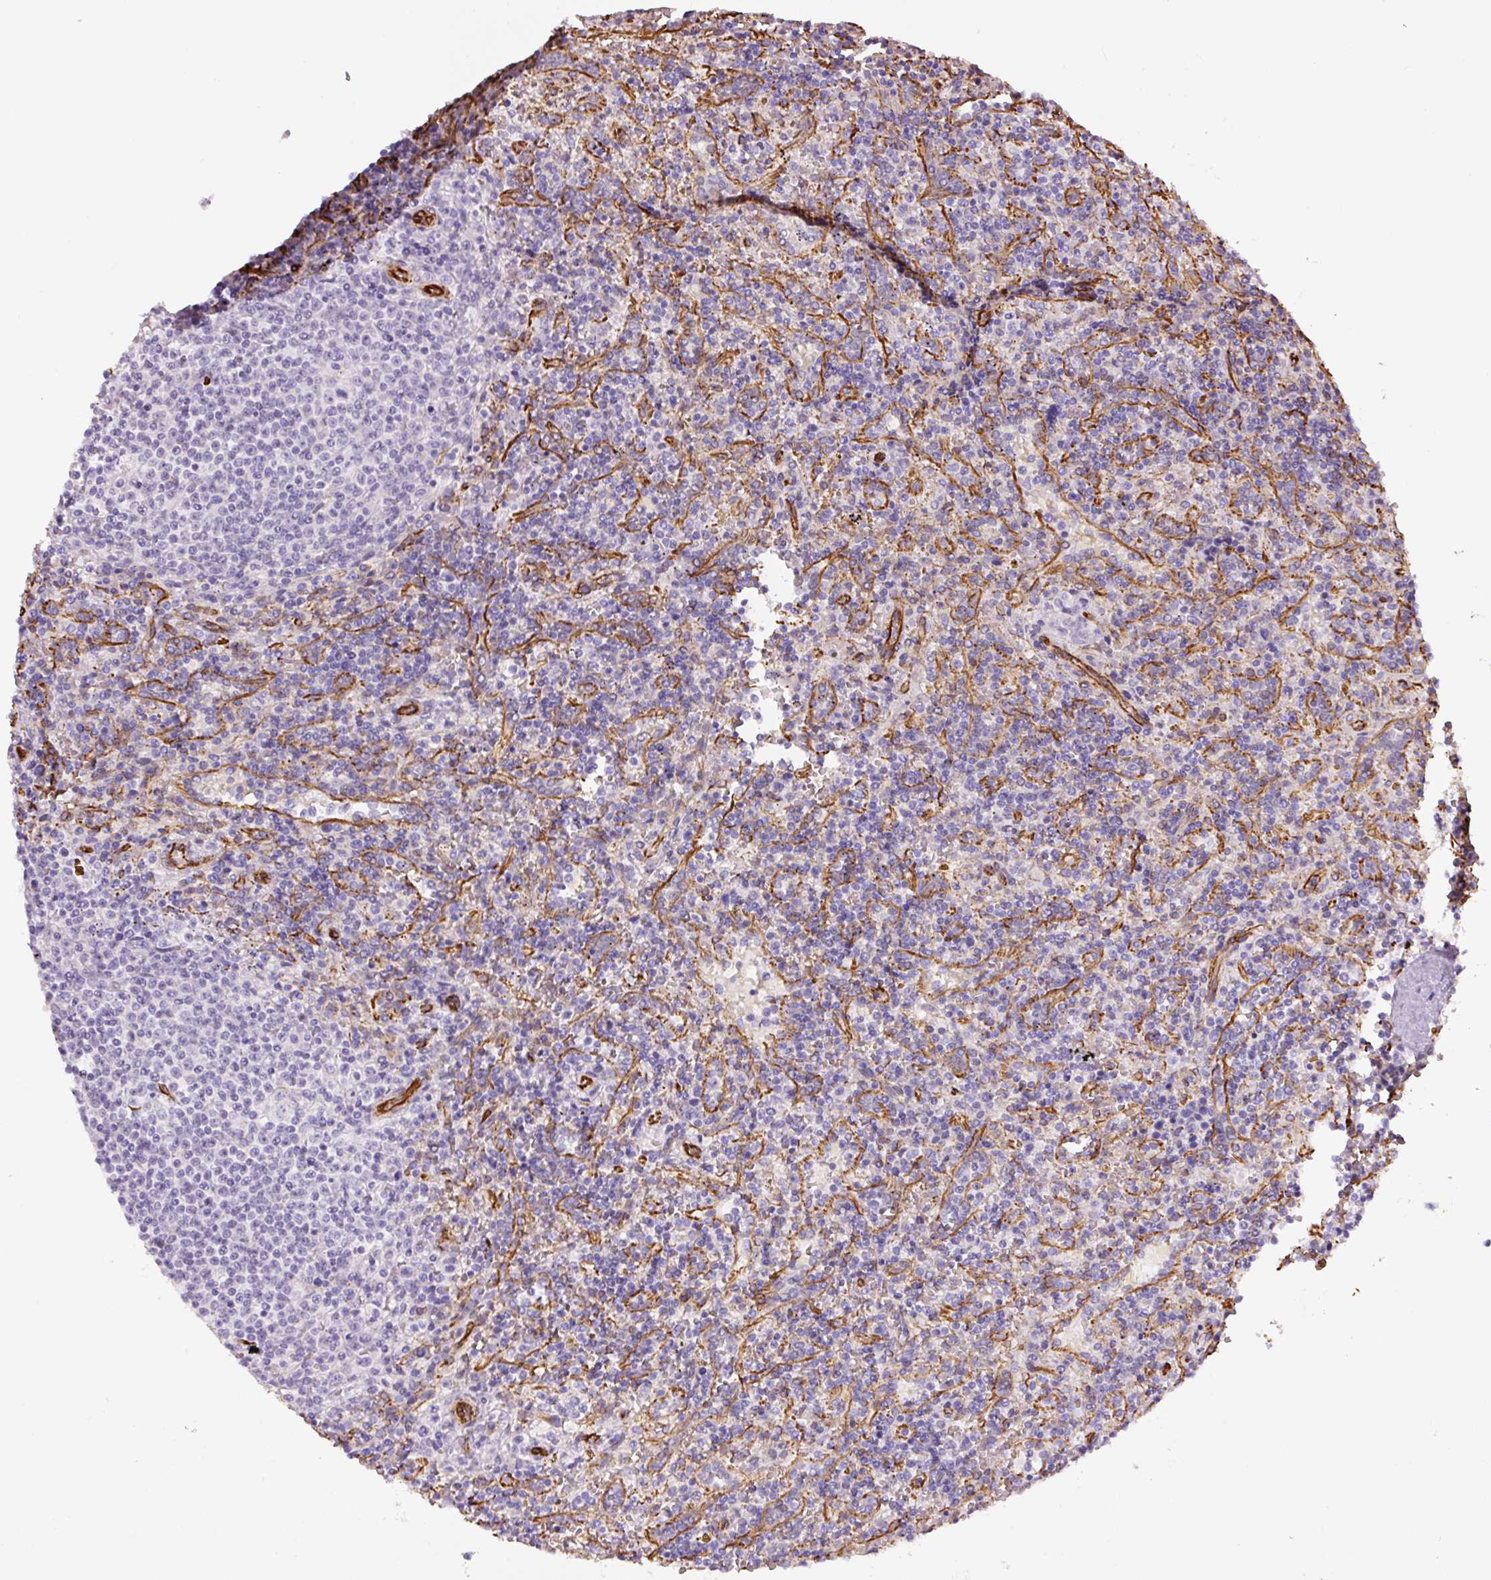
{"staining": {"intensity": "negative", "quantity": "none", "location": "none"}, "tissue": "lymphoma", "cell_type": "Tumor cells", "image_type": "cancer", "snomed": [{"axis": "morphology", "description": "Malignant lymphoma, non-Hodgkin's type, Low grade"}, {"axis": "topography", "description": "Spleen"}], "caption": "High power microscopy histopathology image of an immunohistochemistry histopathology image of low-grade malignant lymphoma, non-Hodgkin's type, revealing no significant staining in tumor cells.", "gene": "NES", "patient": {"sex": "male", "age": 67}}